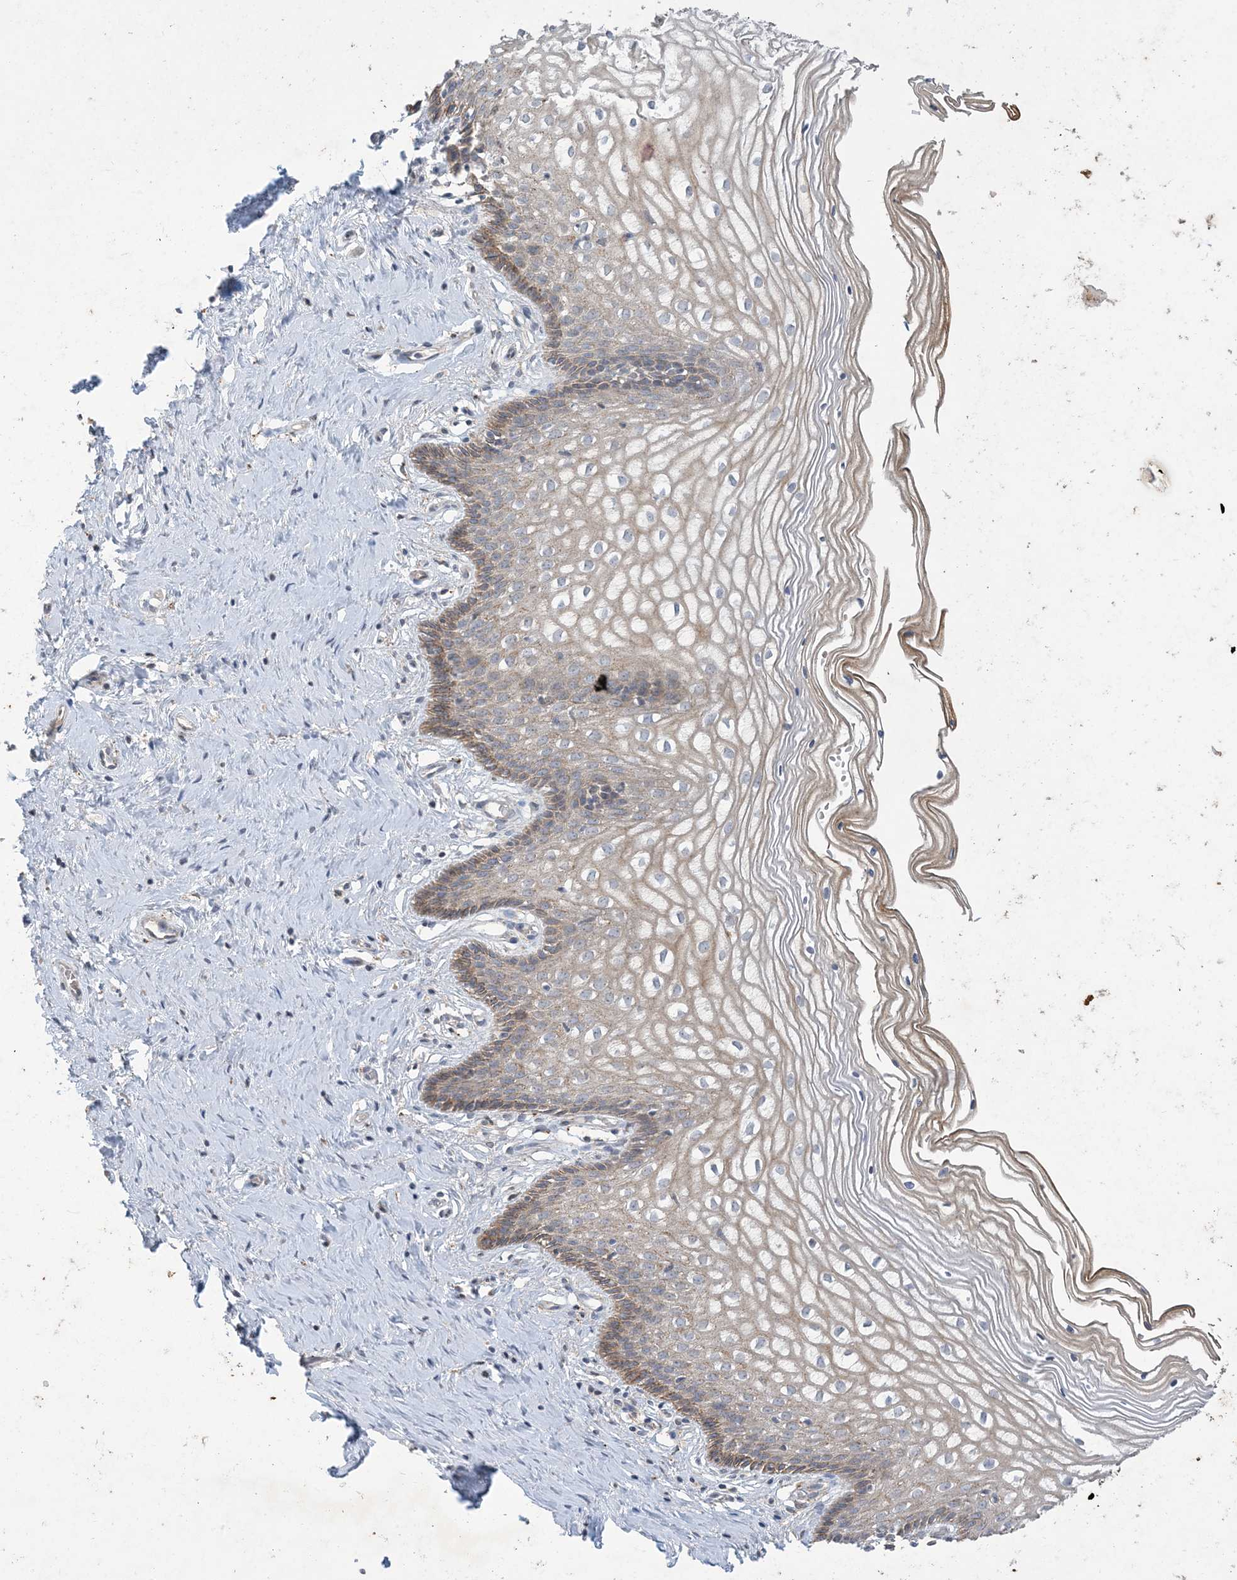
{"staining": {"intensity": "moderate", "quantity": "25%-75%", "location": "cytoplasmic/membranous"}, "tissue": "cervix", "cell_type": "Glandular cells", "image_type": "normal", "snomed": [{"axis": "morphology", "description": "Normal tissue, NOS"}, {"axis": "topography", "description": "Cervix"}], "caption": "Immunohistochemistry histopathology image of normal cervix: cervix stained using immunohistochemistry reveals medium levels of moderate protein expression localized specifically in the cytoplasmic/membranous of glandular cells, appearing as a cytoplasmic/membranous brown color.", "gene": "MRPS18A", "patient": {"sex": "female", "age": 33}}